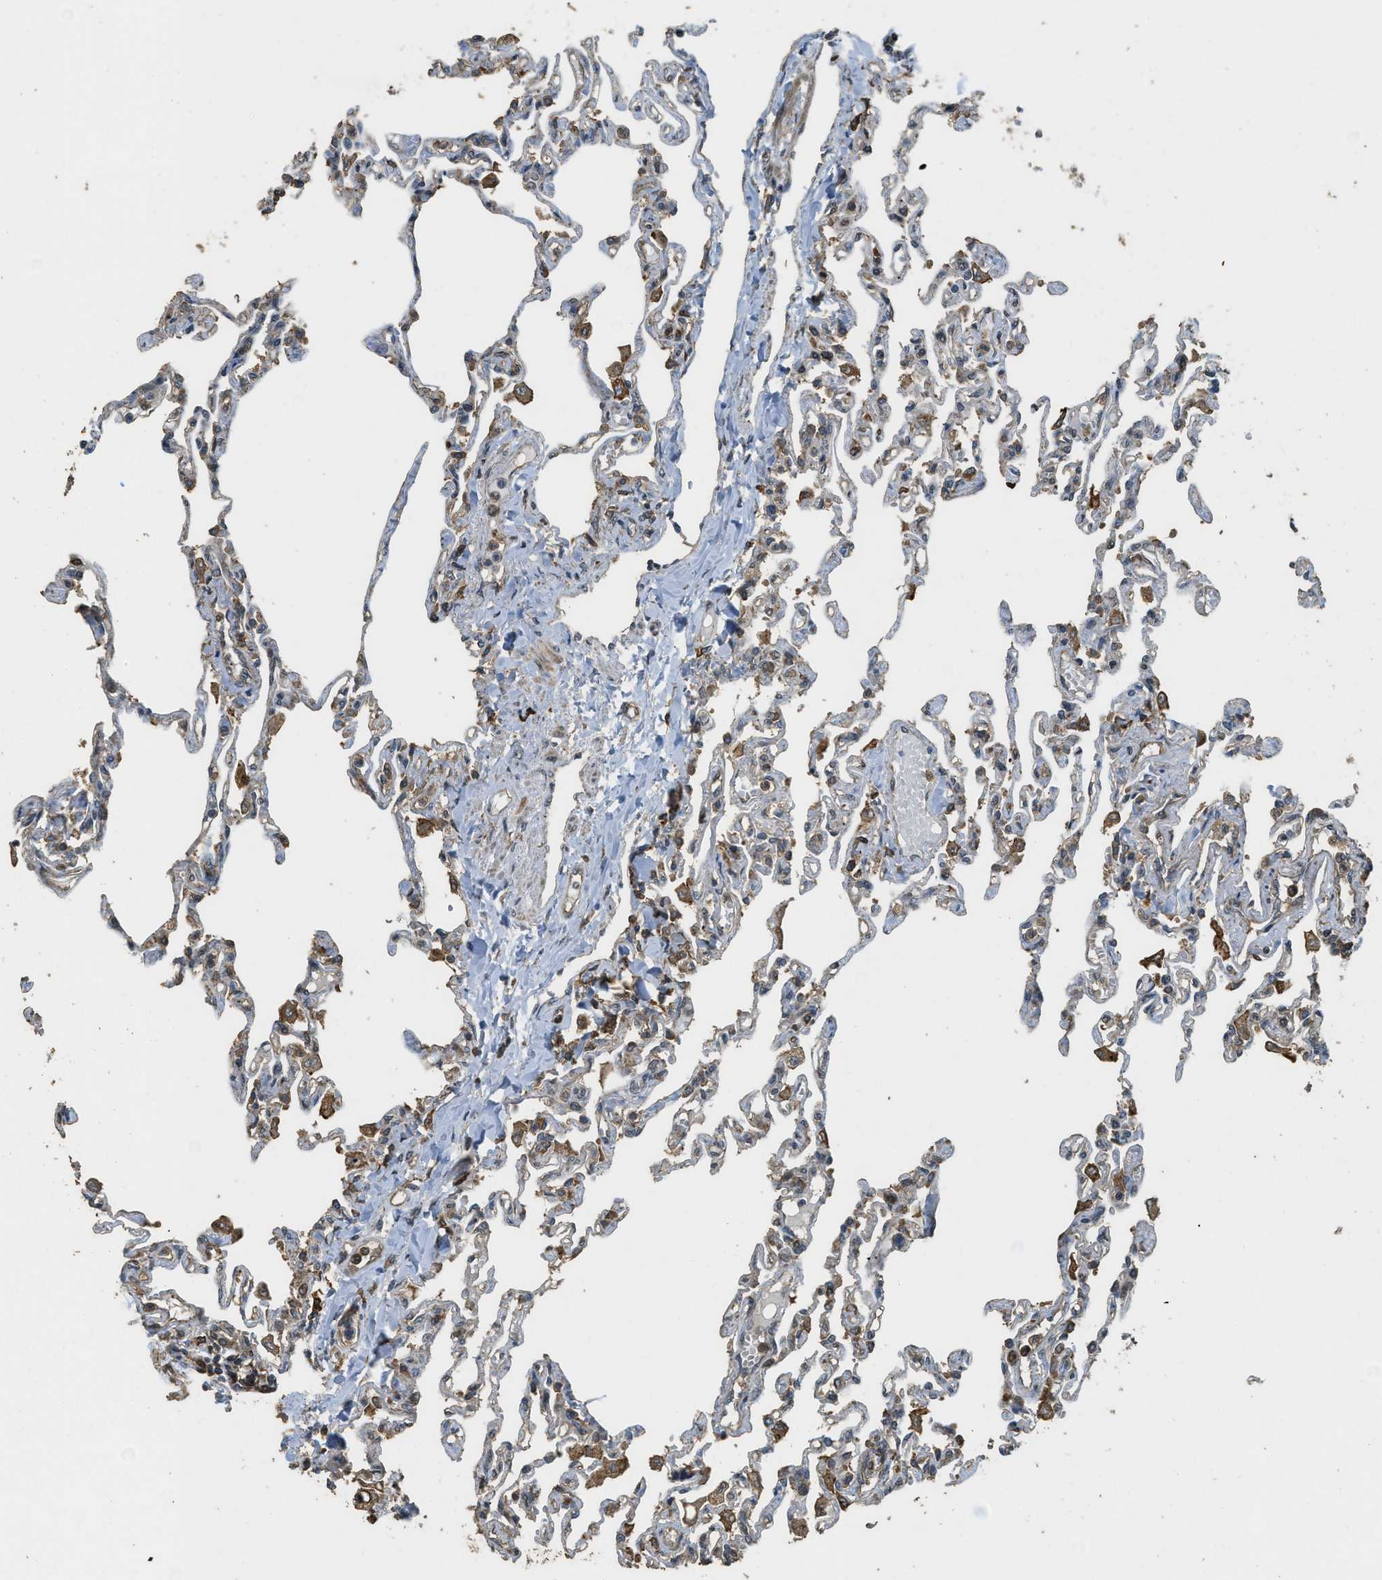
{"staining": {"intensity": "weak", "quantity": "<25%", "location": "cytoplasmic/membranous"}, "tissue": "lung", "cell_type": "Alveolar cells", "image_type": "normal", "snomed": [{"axis": "morphology", "description": "Normal tissue, NOS"}, {"axis": "topography", "description": "Lung"}], "caption": "Human lung stained for a protein using IHC exhibits no staining in alveolar cells.", "gene": "PPP6R3", "patient": {"sex": "male", "age": 21}}